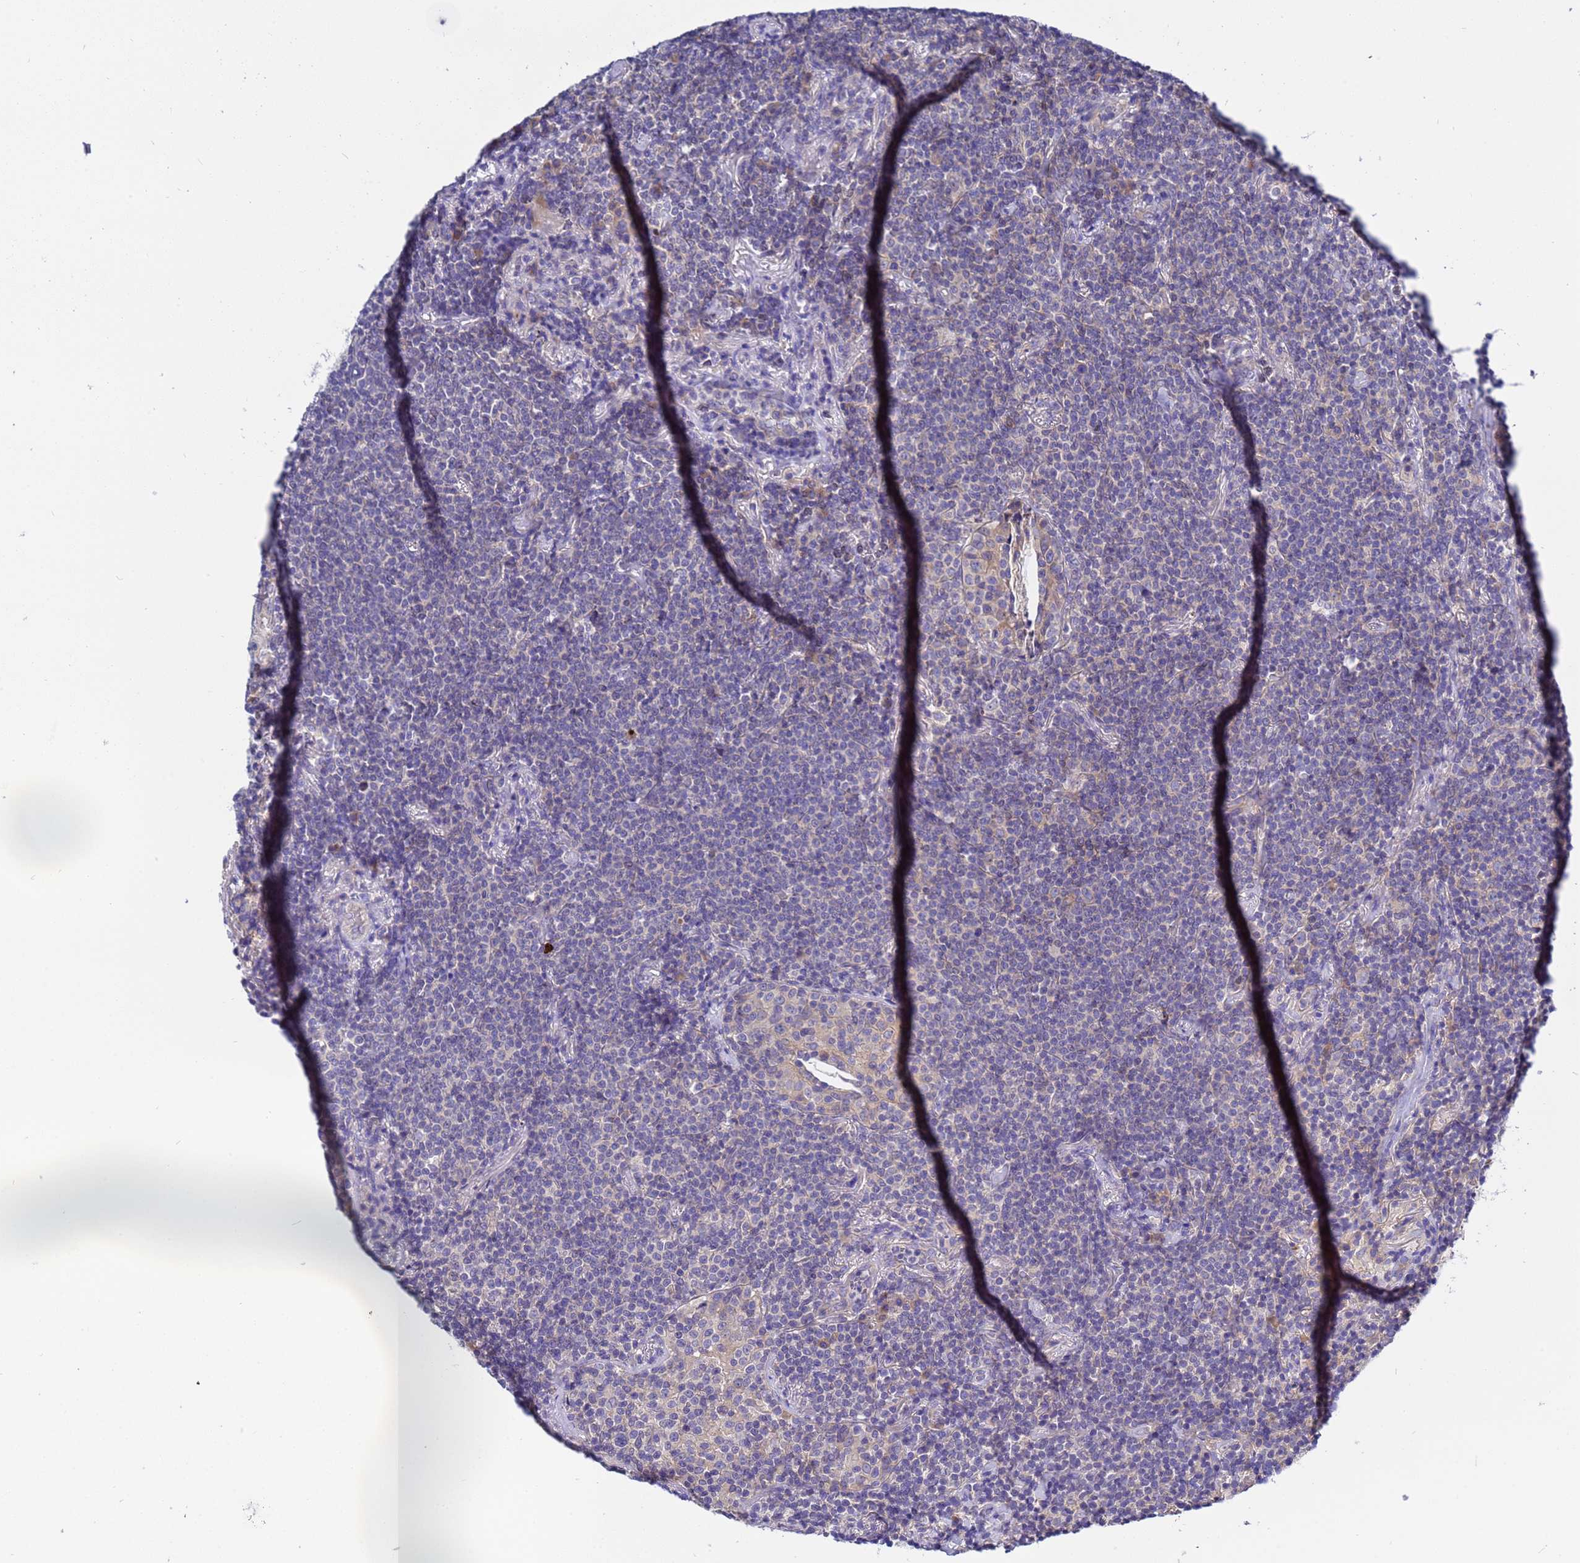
{"staining": {"intensity": "negative", "quantity": "none", "location": "none"}, "tissue": "lymphoma", "cell_type": "Tumor cells", "image_type": "cancer", "snomed": [{"axis": "morphology", "description": "Malignant lymphoma, non-Hodgkin's type, Low grade"}, {"axis": "topography", "description": "Lung"}], "caption": "Immunohistochemistry micrograph of neoplastic tissue: malignant lymphoma, non-Hodgkin's type (low-grade) stained with DAB shows no significant protein expression in tumor cells.", "gene": "RC3H2", "patient": {"sex": "female", "age": 71}}